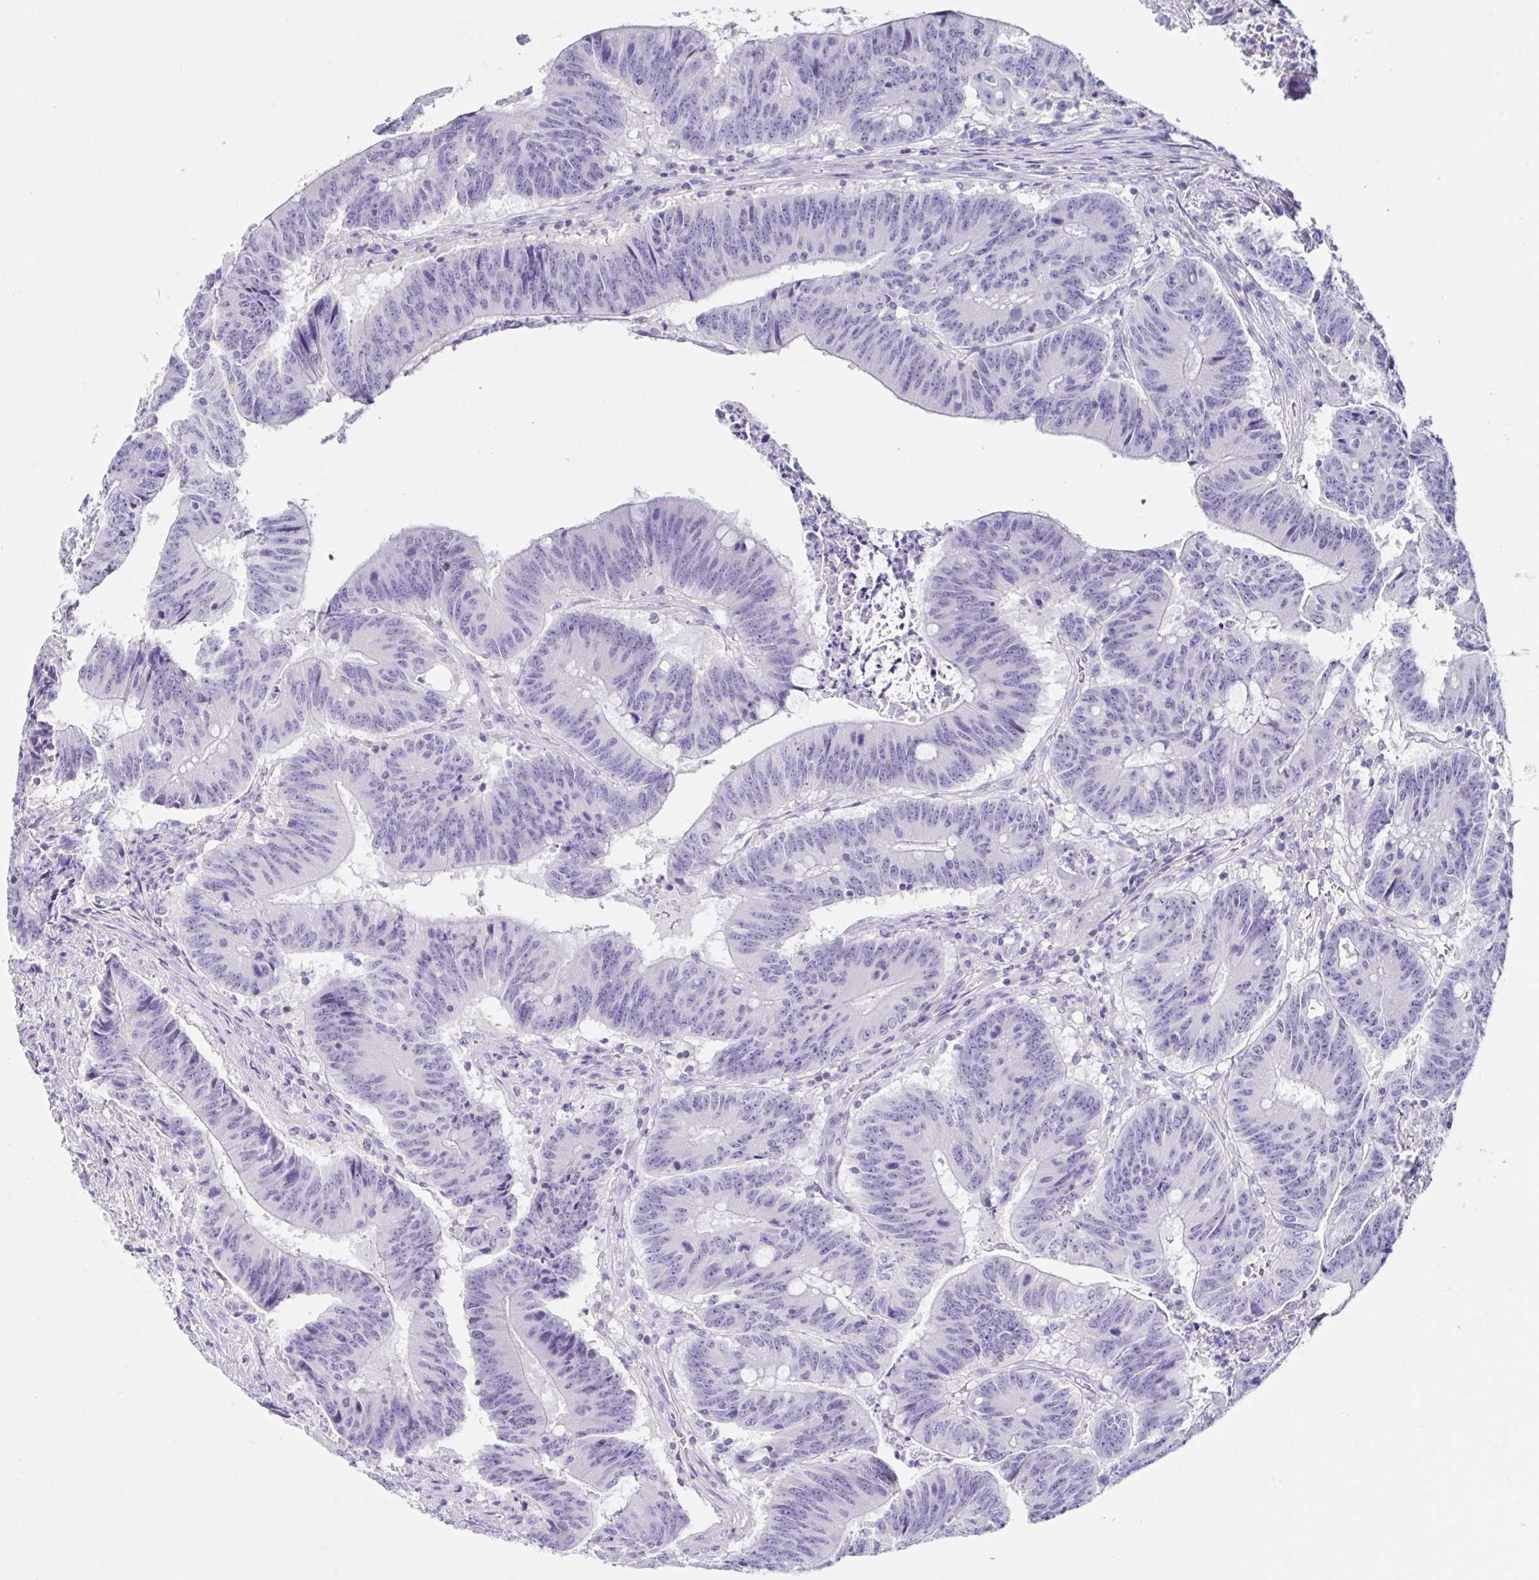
{"staining": {"intensity": "negative", "quantity": "none", "location": "none"}, "tissue": "colorectal cancer", "cell_type": "Tumor cells", "image_type": "cancer", "snomed": [{"axis": "morphology", "description": "Adenocarcinoma, NOS"}, {"axis": "topography", "description": "Colon"}], "caption": "Immunohistochemistry (IHC) of human colorectal cancer shows no expression in tumor cells.", "gene": "UGT3A1", "patient": {"sex": "female", "age": 87}}